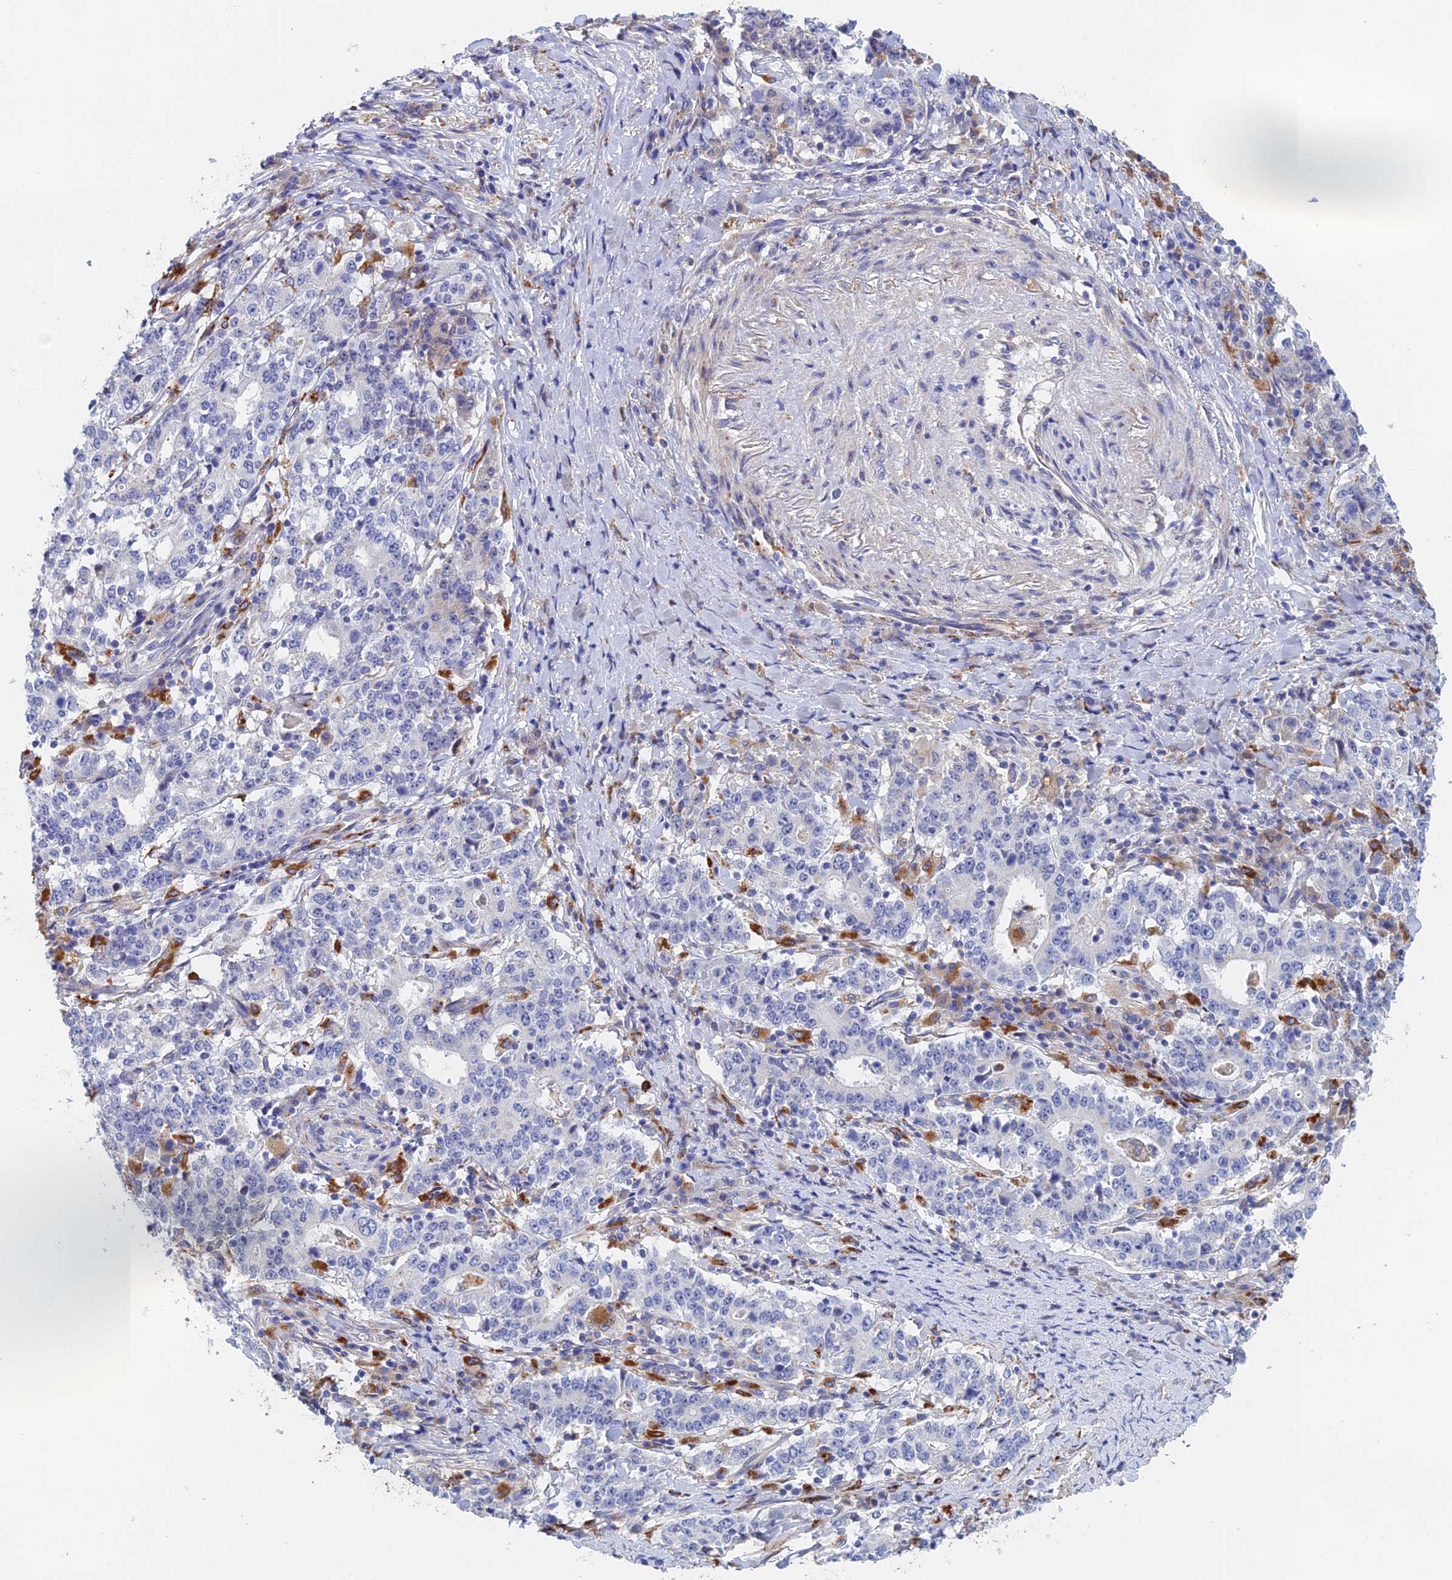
{"staining": {"intensity": "negative", "quantity": "none", "location": "none"}, "tissue": "stomach cancer", "cell_type": "Tumor cells", "image_type": "cancer", "snomed": [{"axis": "morphology", "description": "Adenocarcinoma, NOS"}, {"axis": "topography", "description": "Stomach"}], "caption": "Tumor cells show no significant protein staining in adenocarcinoma (stomach). (DAB IHC, high magnification).", "gene": "RPGRIP1L", "patient": {"sex": "male", "age": 59}}